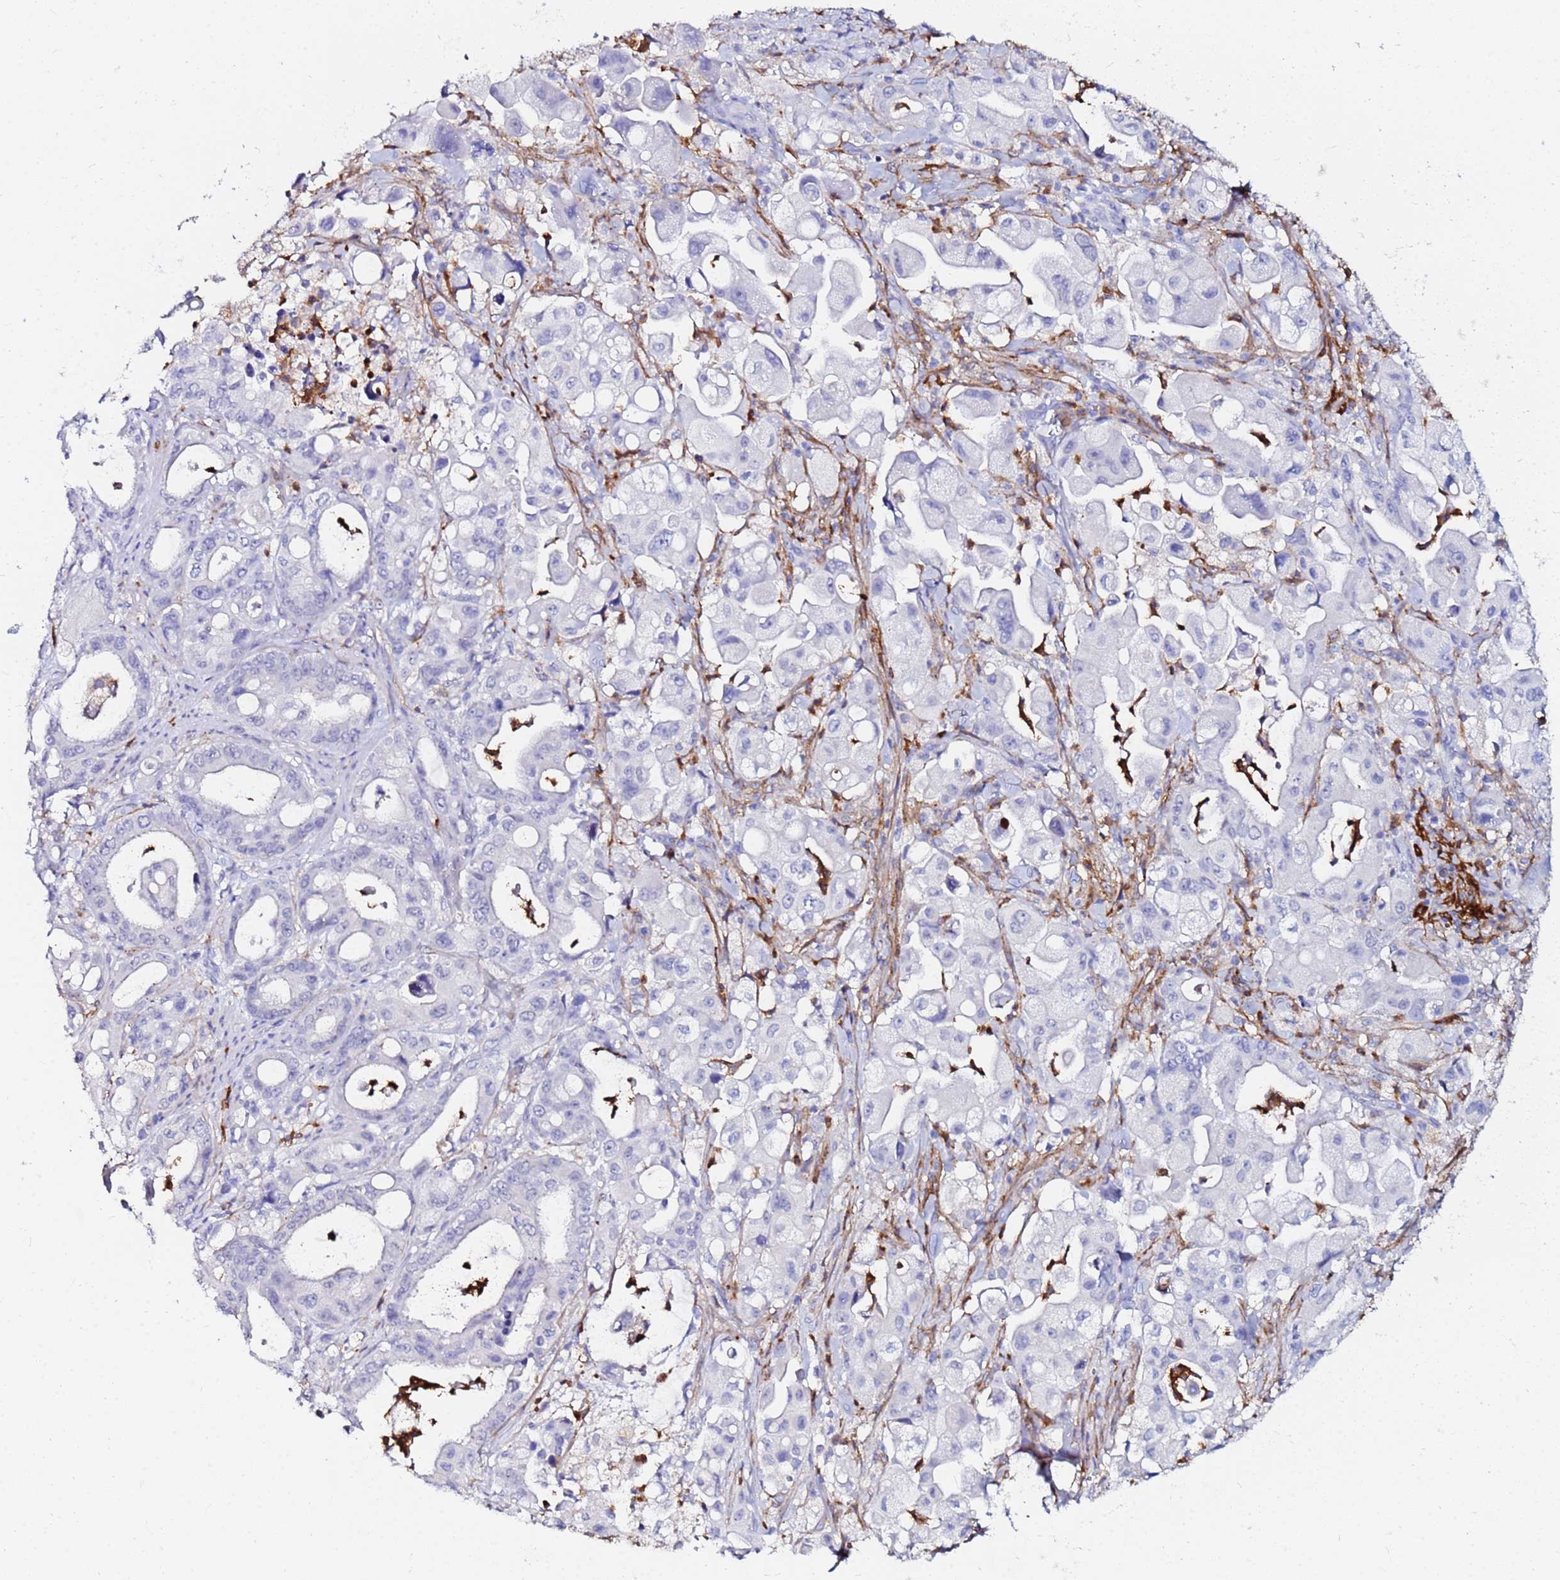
{"staining": {"intensity": "negative", "quantity": "none", "location": "none"}, "tissue": "pancreatic cancer", "cell_type": "Tumor cells", "image_type": "cancer", "snomed": [{"axis": "morphology", "description": "Adenocarcinoma, NOS"}, {"axis": "topography", "description": "Pancreas"}], "caption": "Tumor cells are negative for brown protein staining in adenocarcinoma (pancreatic).", "gene": "BASP1", "patient": {"sex": "male", "age": 68}}